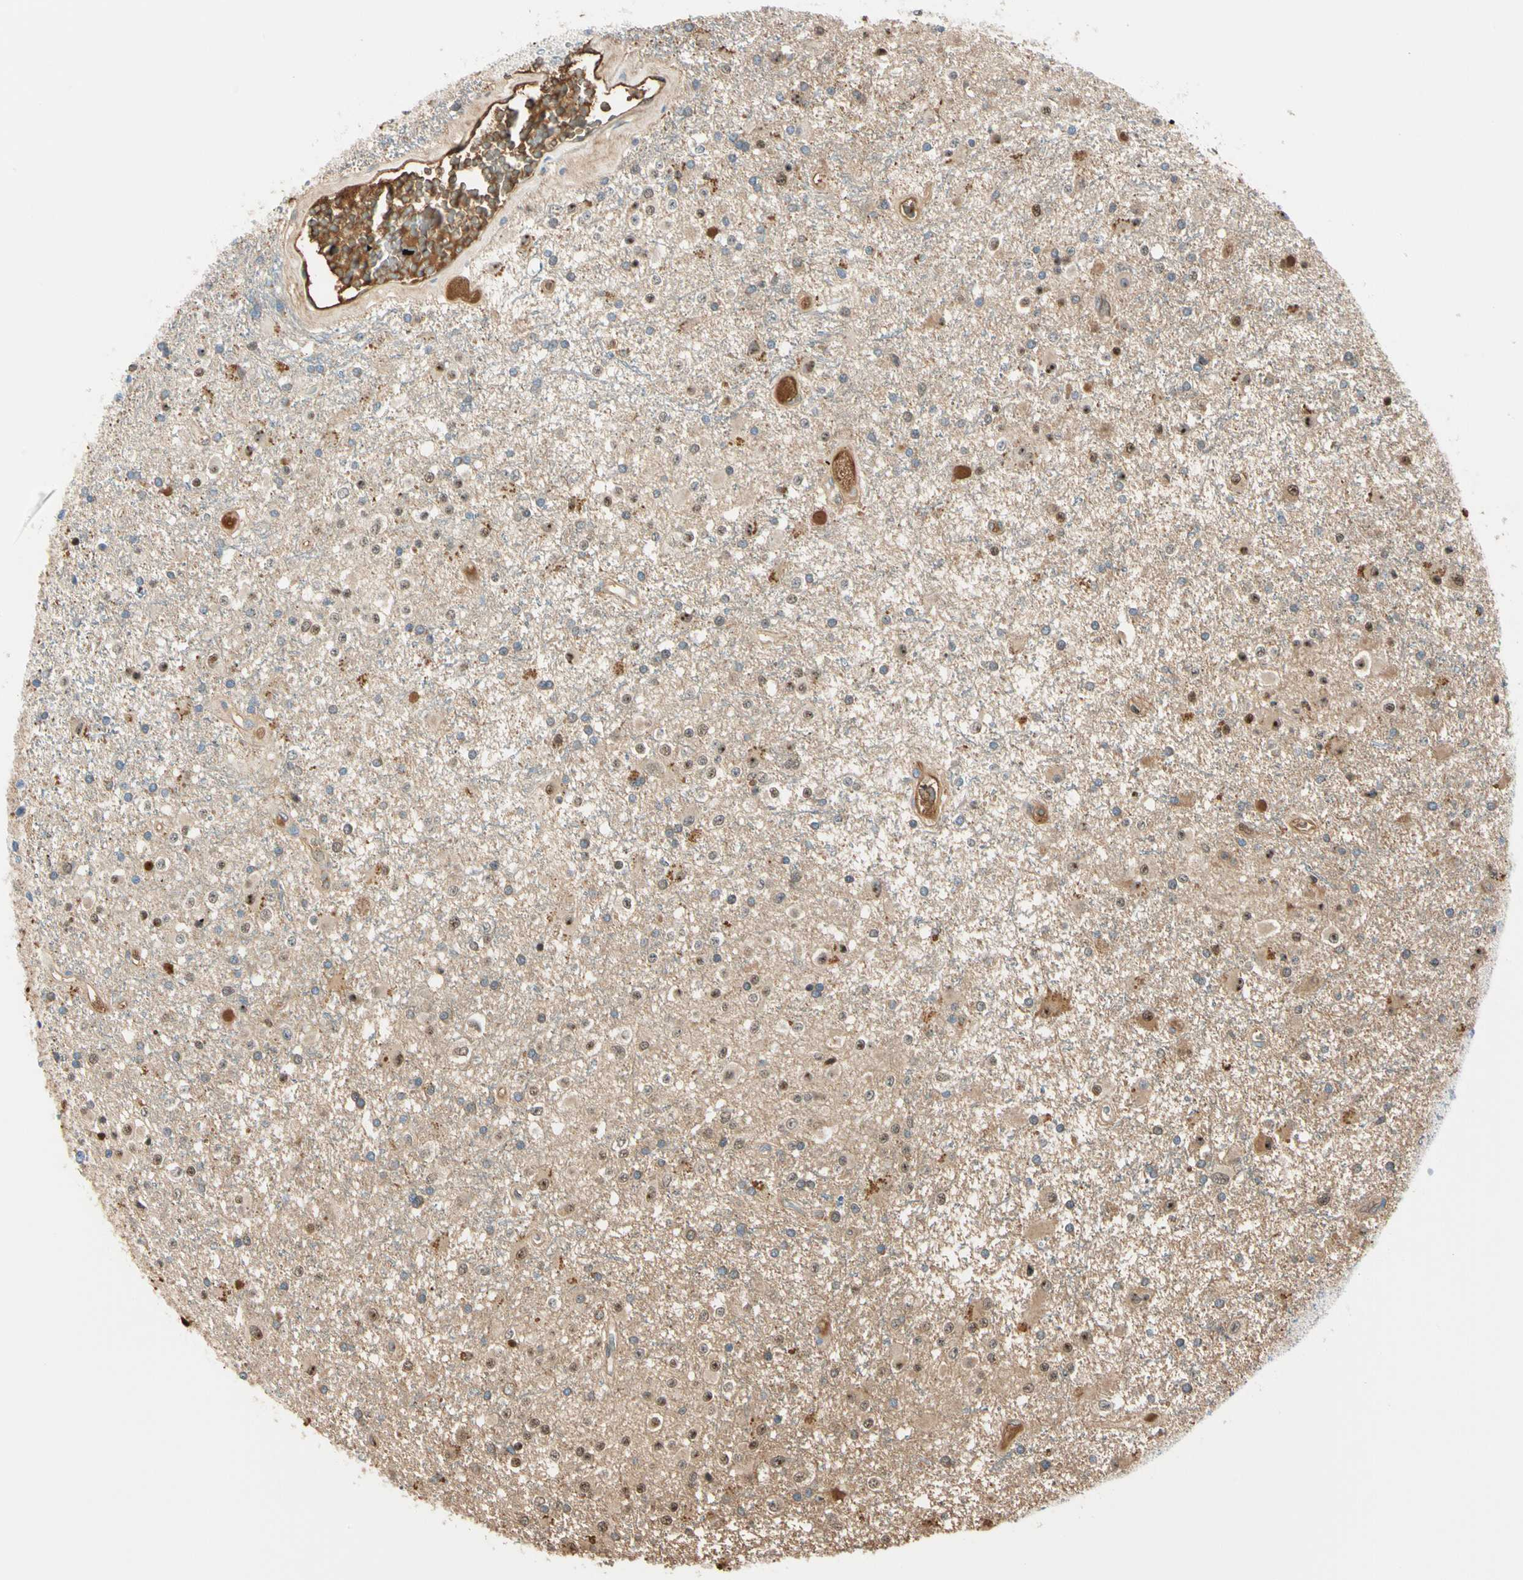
{"staining": {"intensity": "moderate", "quantity": "25%-75%", "location": "cytoplasmic/membranous,nuclear"}, "tissue": "glioma", "cell_type": "Tumor cells", "image_type": "cancer", "snomed": [{"axis": "morphology", "description": "Glioma, malignant, Low grade"}, {"axis": "topography", "description": "Brain"}], "caption": "Glioma stained for a protein displays moderate cytoplasmic/membranous and nuclear positivity in tumor cells. Immunohistochemistry stains the protein in brown and the nuclei are stained blue.", "gene": "LAMB3", "patient": {"sex": "male", "age": 58}}